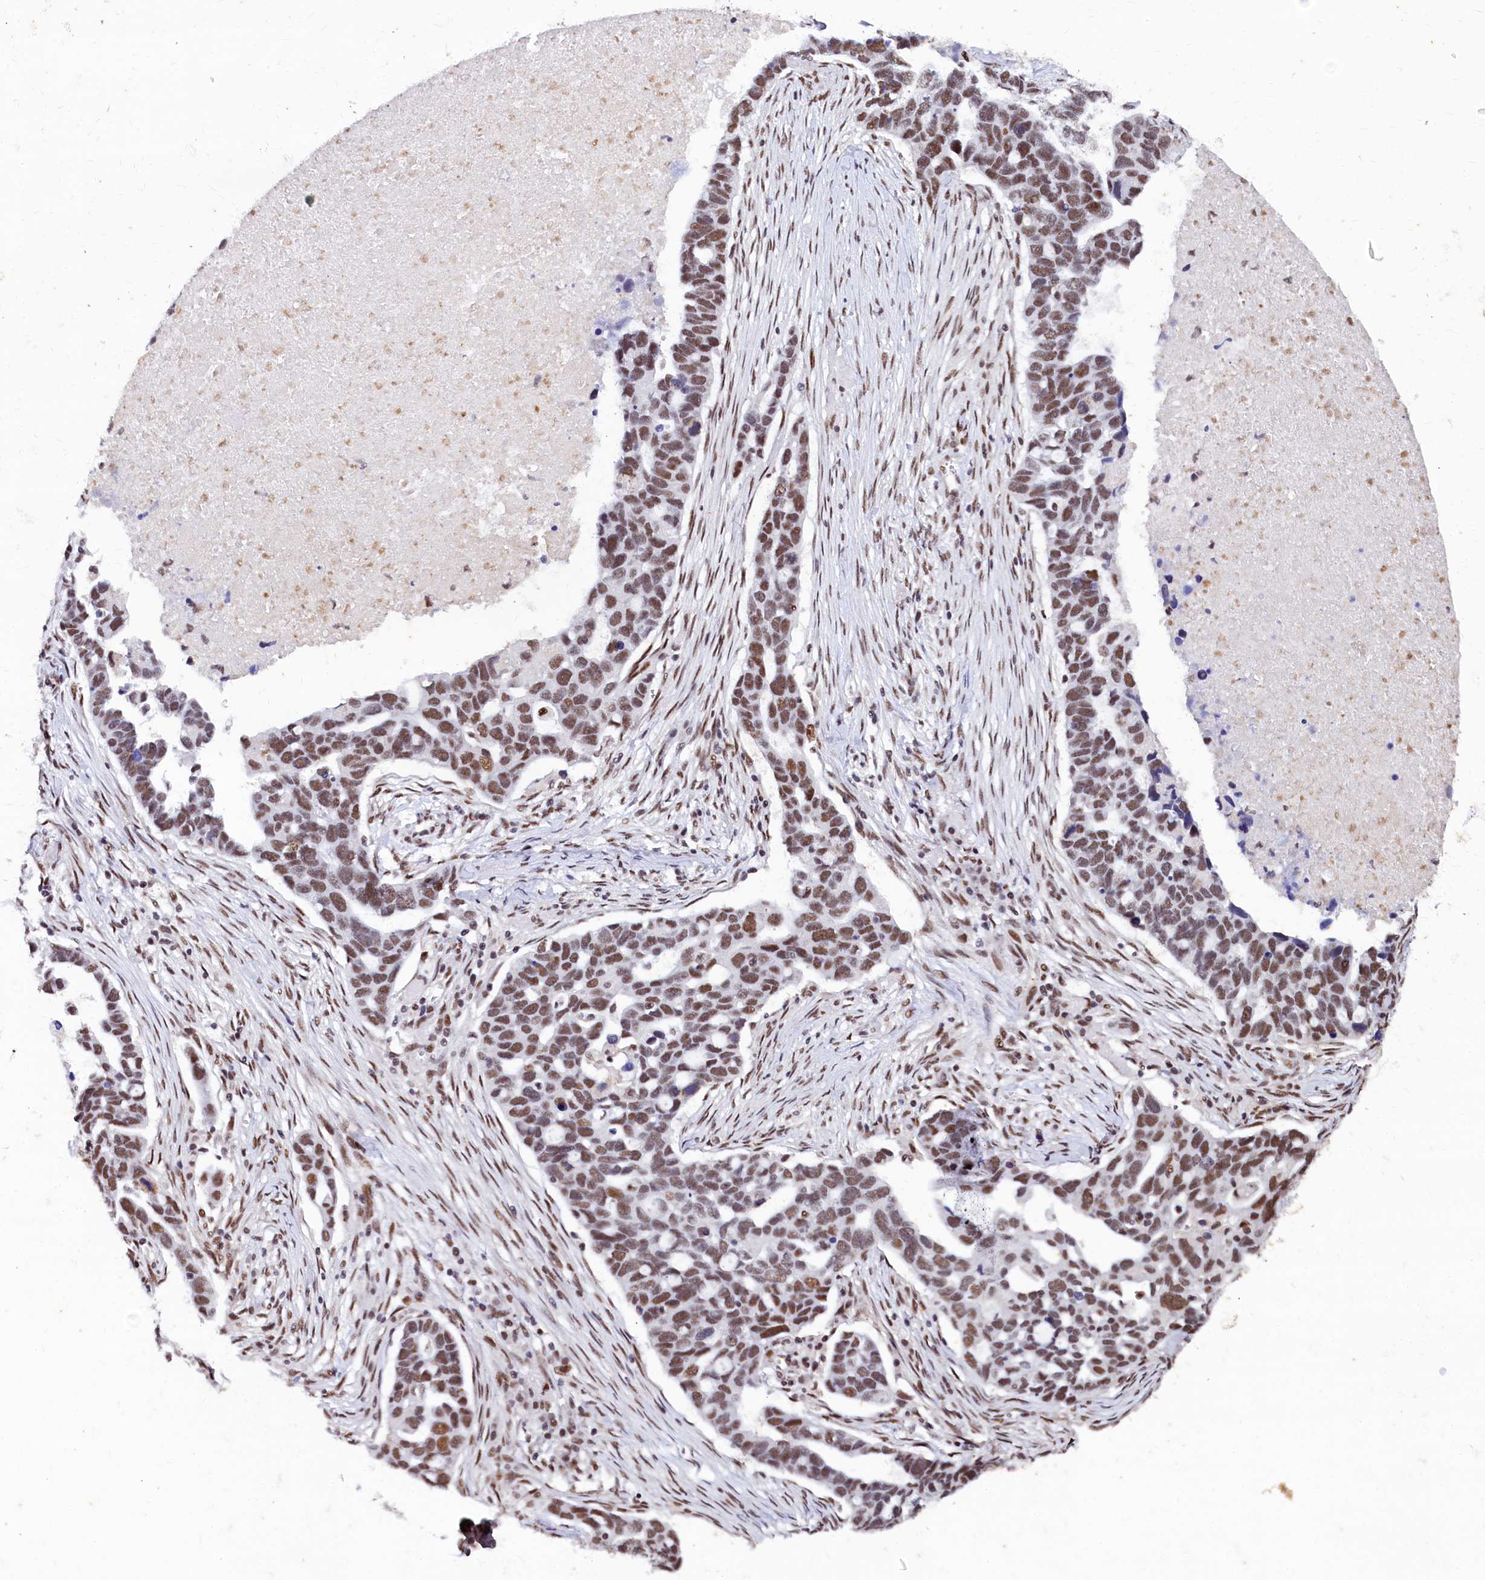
{"staining": {"intensity": "moderate", "quantity": ">75%", "location": "nuclear"}, "tissue": "ovarian cancer", "cell_type": "Tumor cells", "image_type": "cancer", "snomed": [{"axis": "morphology", "description": "Cystadenocarcinoma, serous, NOS"}, {"axis": "topography", "description": "Ovary"}], "caption": "Immunohistochemistry photomicrograph of neoplastic tissue: ovarian cancer (serous cystadenocarcinoma) stained using IHC demonstrates medium levels of moderate protein expression localized specifically in the nuclear of tumor cells, appearing as a nuclear brown color.", "gene": "CPSF7", "patient": {"sex": "female", "age": 54}}